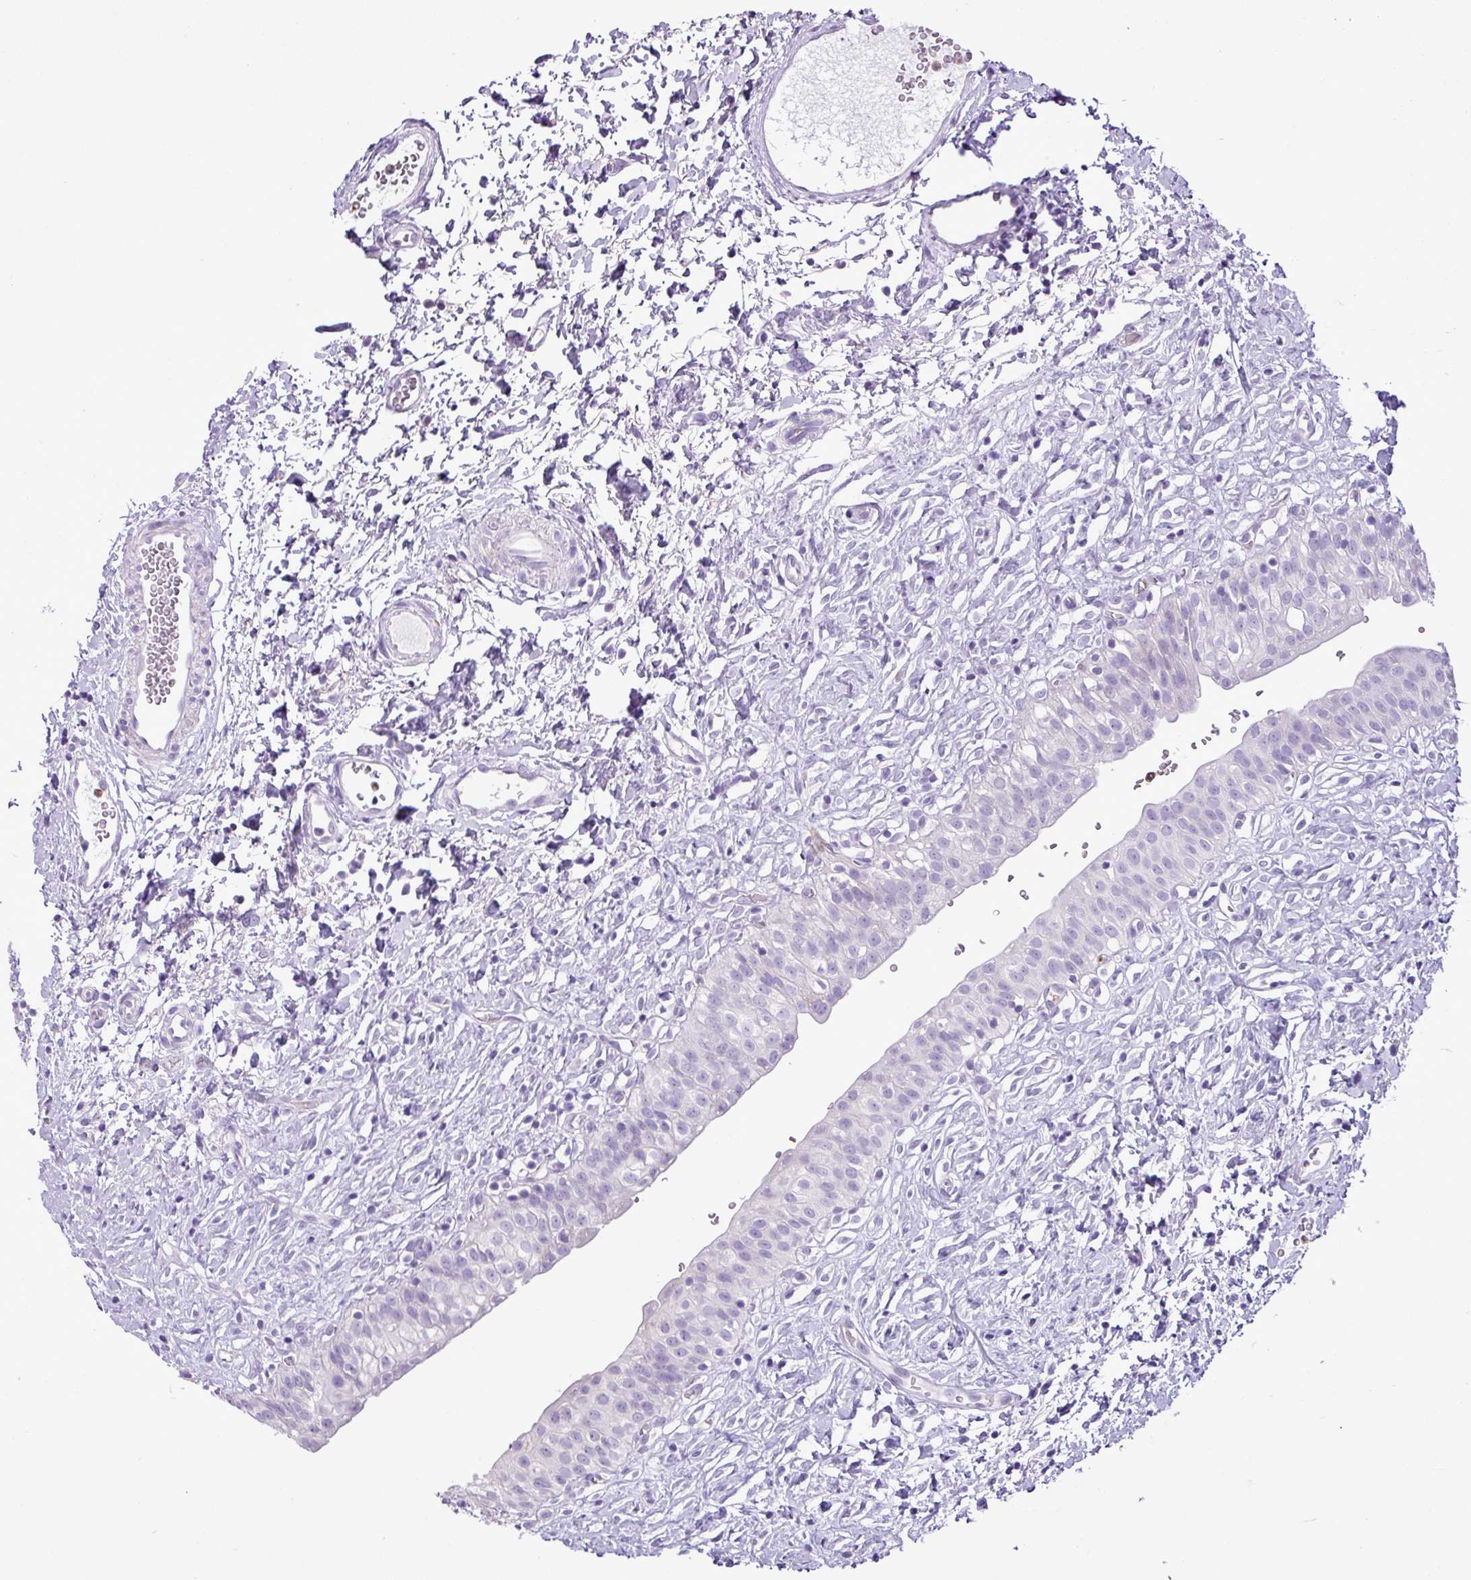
{"staining": {"intensity": "negative", "quantity": "none", "location": "none"}, "tissue": "urinary bladder", "cell_type": "Urothelial cells", "image_type": "normal", "snomed": [{"axis": "morphology", "description": "Normal tissue, NOS"}, {"axis": "topography", "description": "Urinary bladder"}], "caption": "DAB immunohistochemical staining of unremarkable human urinary bladder exhibits no significant staining in urothelial cells.", "gene": "ZSCAN5A", "patient": {"sex": "male", "age": 51}}